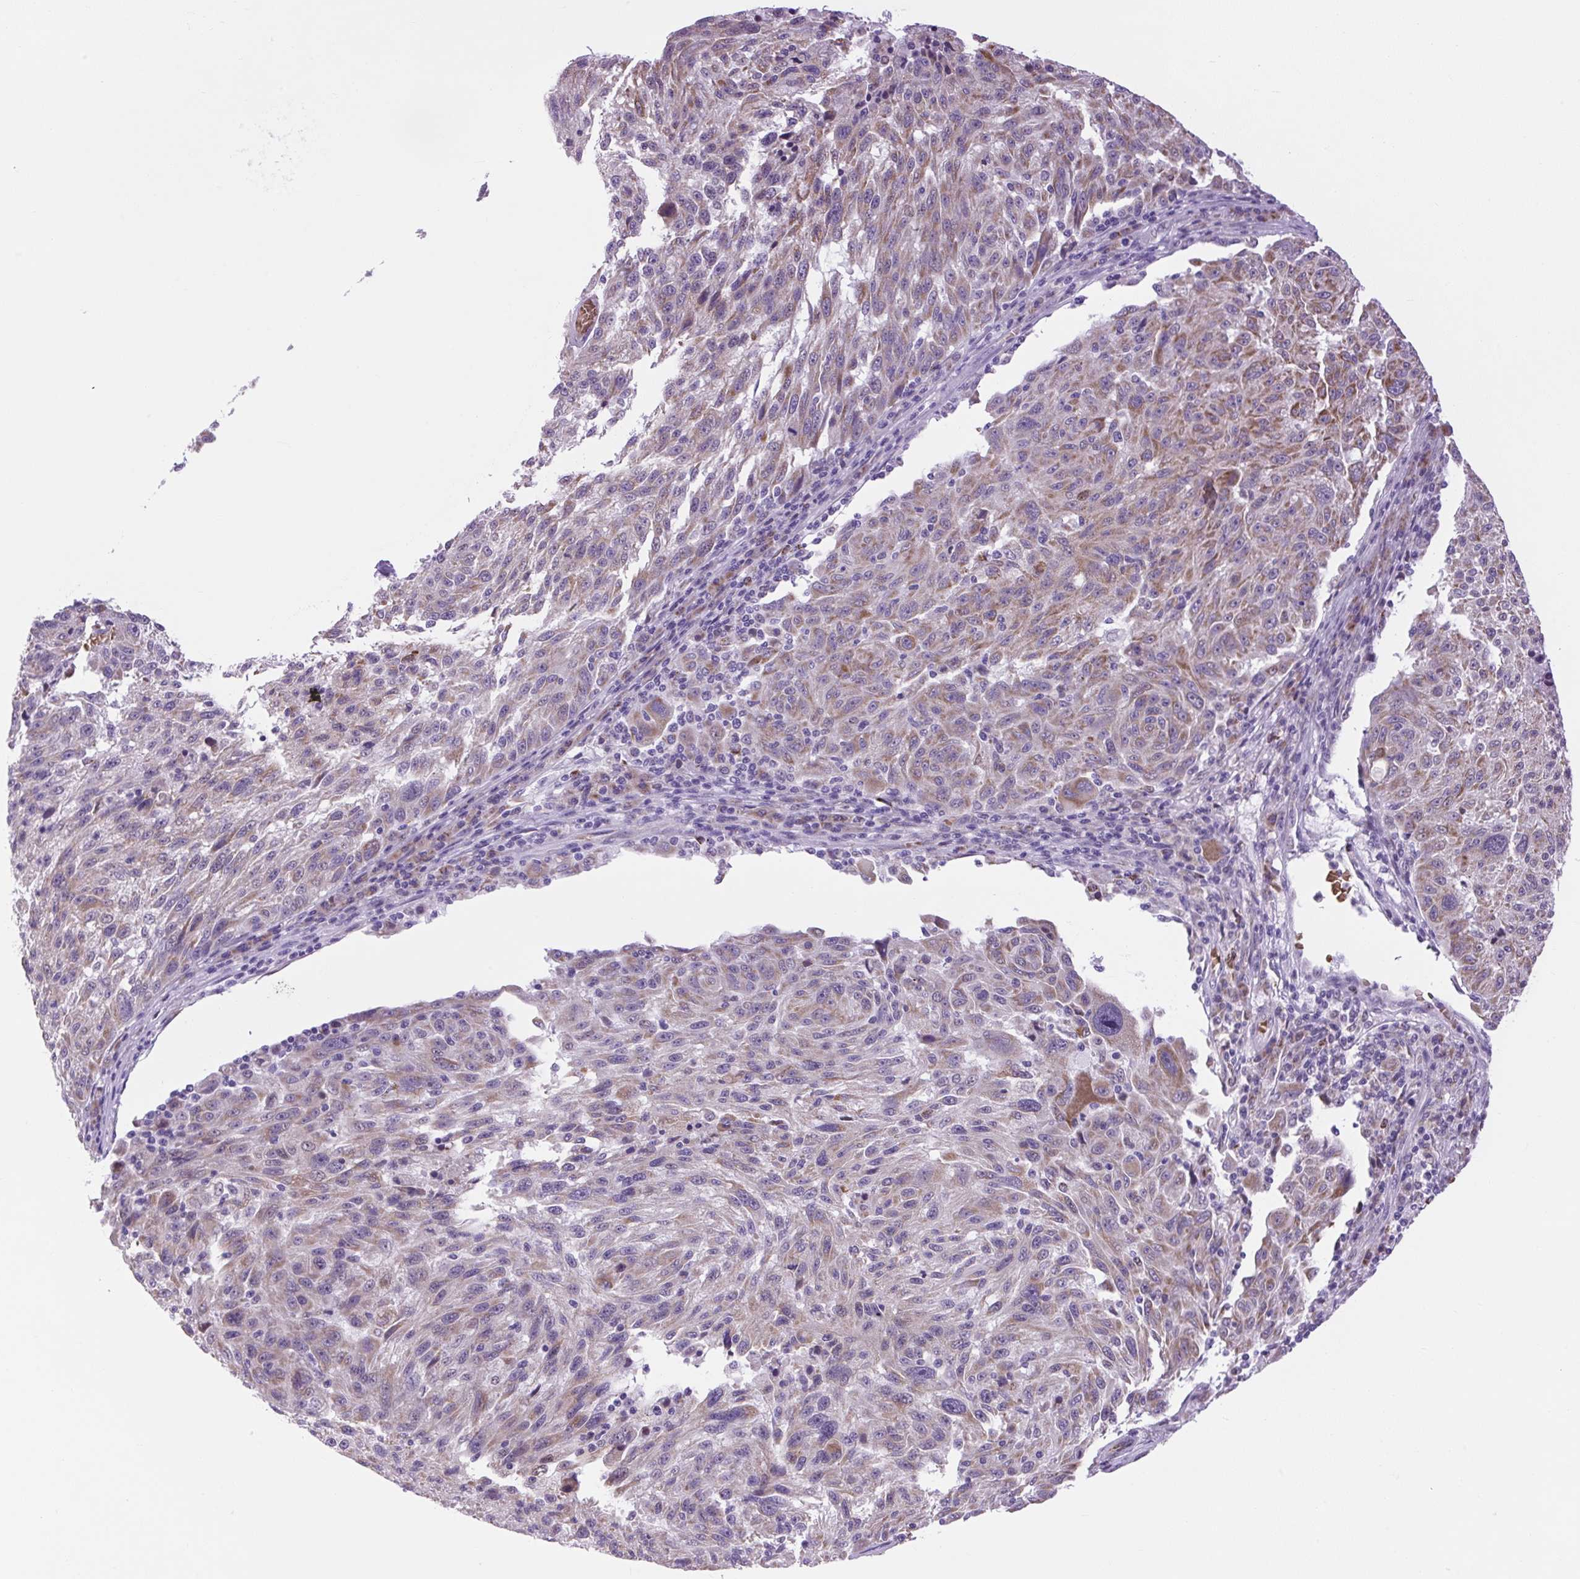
{"staining": {"intensity": "moderate", "quantity": "<25%", "location": "cytoplasmic/membranous"}, "tissue": "melanoma", "cell_type": "Tumor cells", "image_type": "cancer", "snomed": [{"axis": "morphology", "description": "Malignant melanoma, NOS"}, {"axis": "topography", "description": "Skin"}], "caption": "Immunohistochemistry (IHC) of human melanoma displays low levels of moderate cytoplasmic/membranous staining in about <25% of tumor cells. Ihc stains the protein in brown and the nuclei are stained blue.", "gene": "SCO2", "patient": {"sex": "male", "age": 53}}